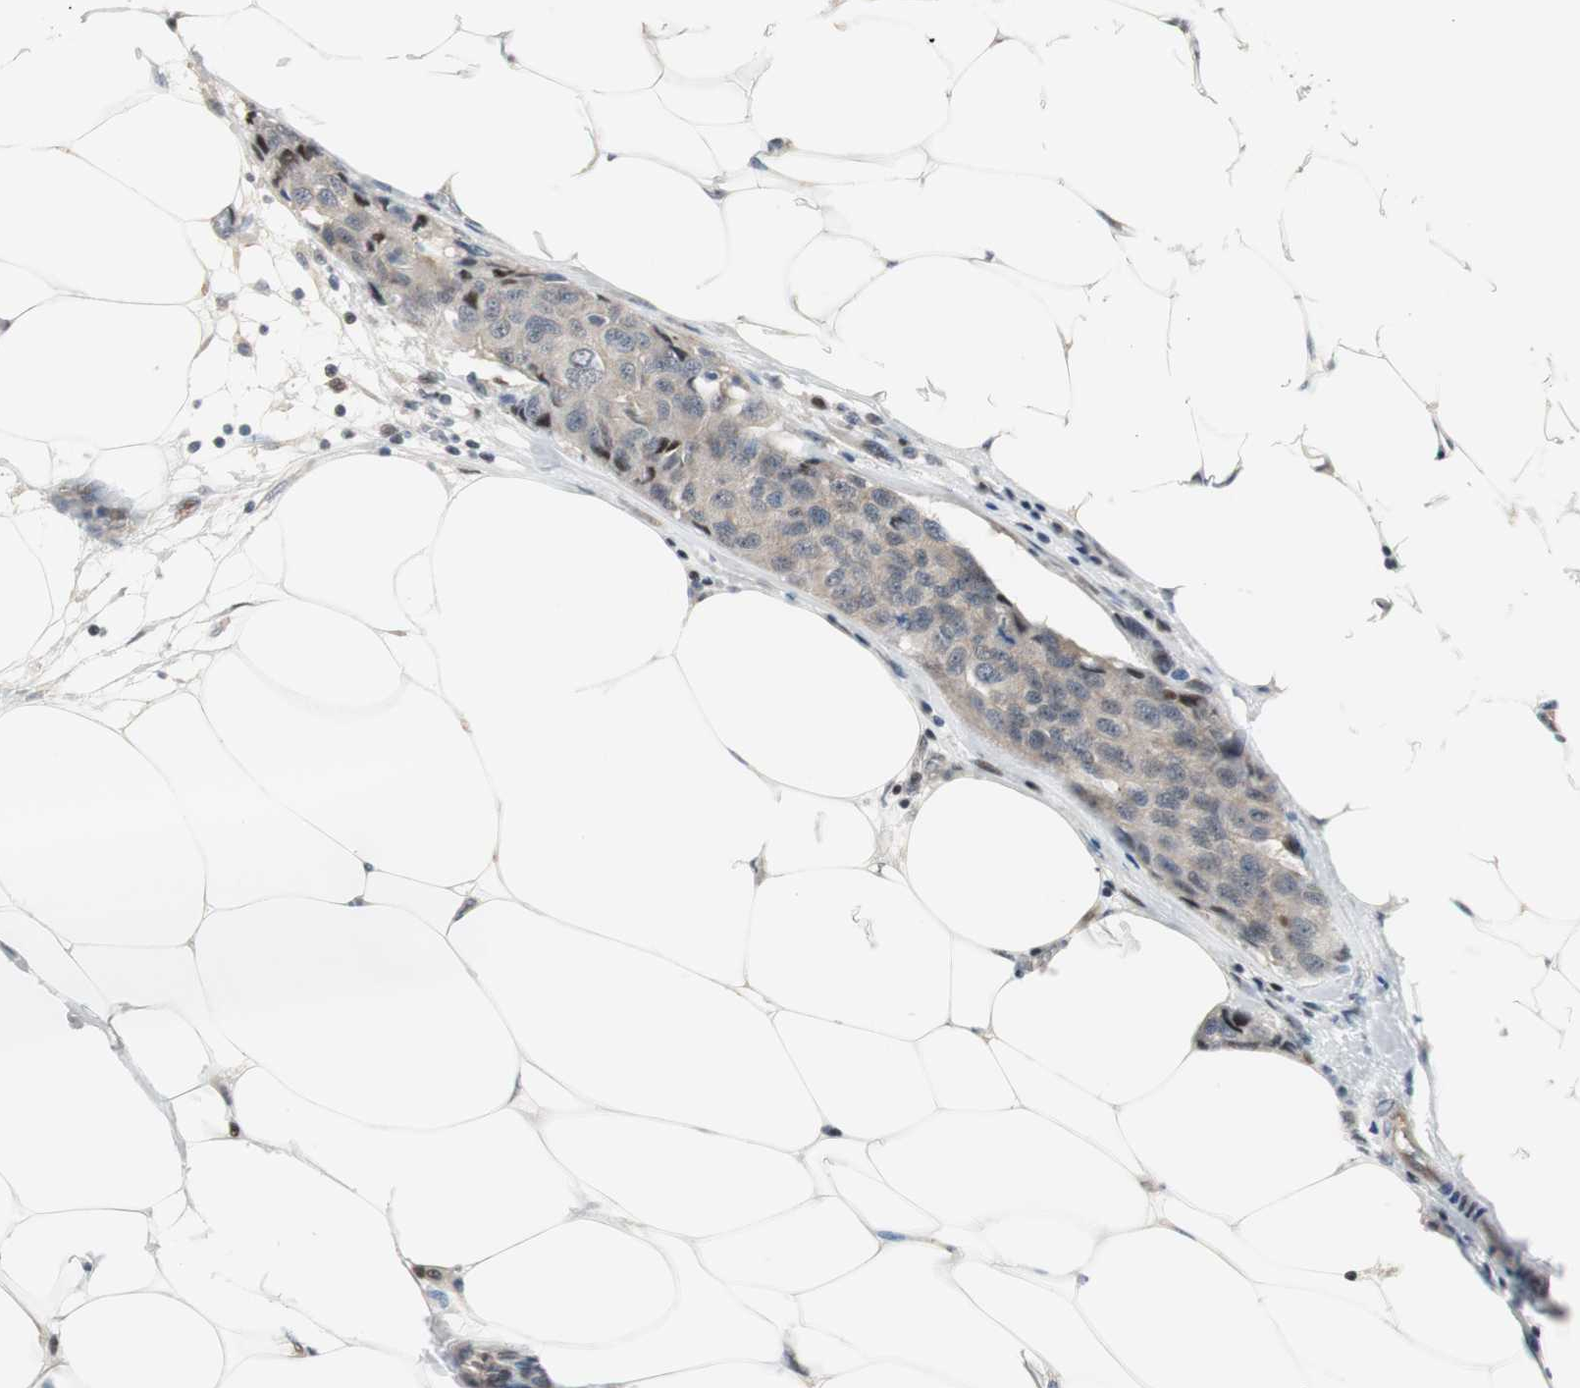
{"staining": {"intensity": "weak", "quantity": "<25%", "location": "nuclear"}, "tissue": "breast cancer", "cell_type": "Tumor cells", "image_type": "cancer", "snomed": [{"axis": "morphology", "description": "Duct carcinoma"}, {"axis": "topography", "description": "Breast"}], "caption": "A photomicrograph of infiltrating ductal carcinoma (breast) stained for a protein exhibits no brown staining in tumor cells.", "gene": "RAD1", "patient": {"sex": "female", "age": 80}}